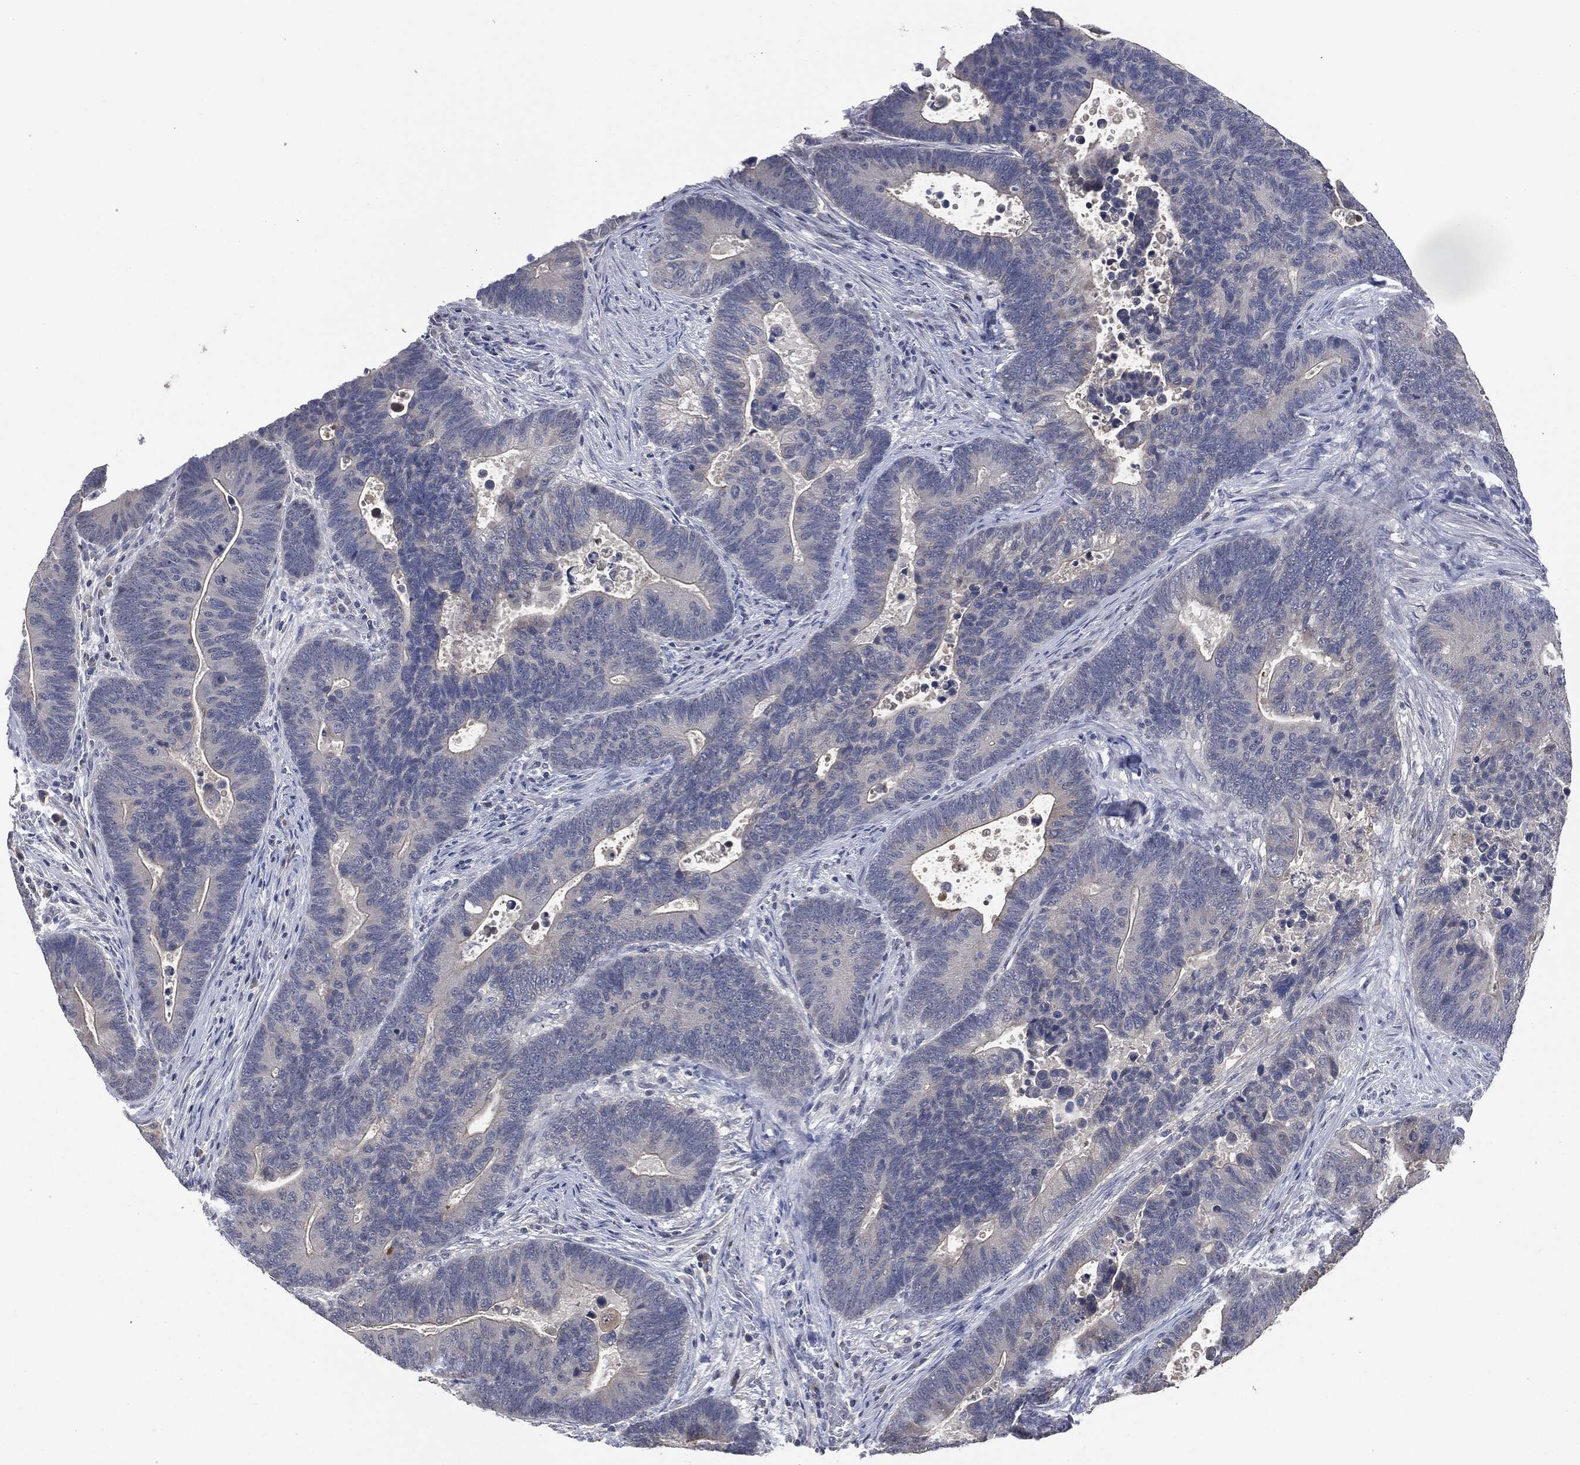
{"staining": {"intensity": "negative", "quantity": "none", "location": "none"}, "tissue": "colorectal cancer", "cell_type": "Tumor cells", "image_type": "cancer", "snomed": [{"axis": "morphology", "description": "Adenocarcinoma, NOS"}, {"axis": "topography", "description": "Colon"}], "caption": "Tumor cells are negative for brown protein staining in colorectal cancer. The staining is performed using DAB (3,3'-diaminobenzidine) brown chromogen with nuclei counter-stained in using hematoxylin.", "gene": "IL1RN", "patient": {"sex": "male", "age": 75}}